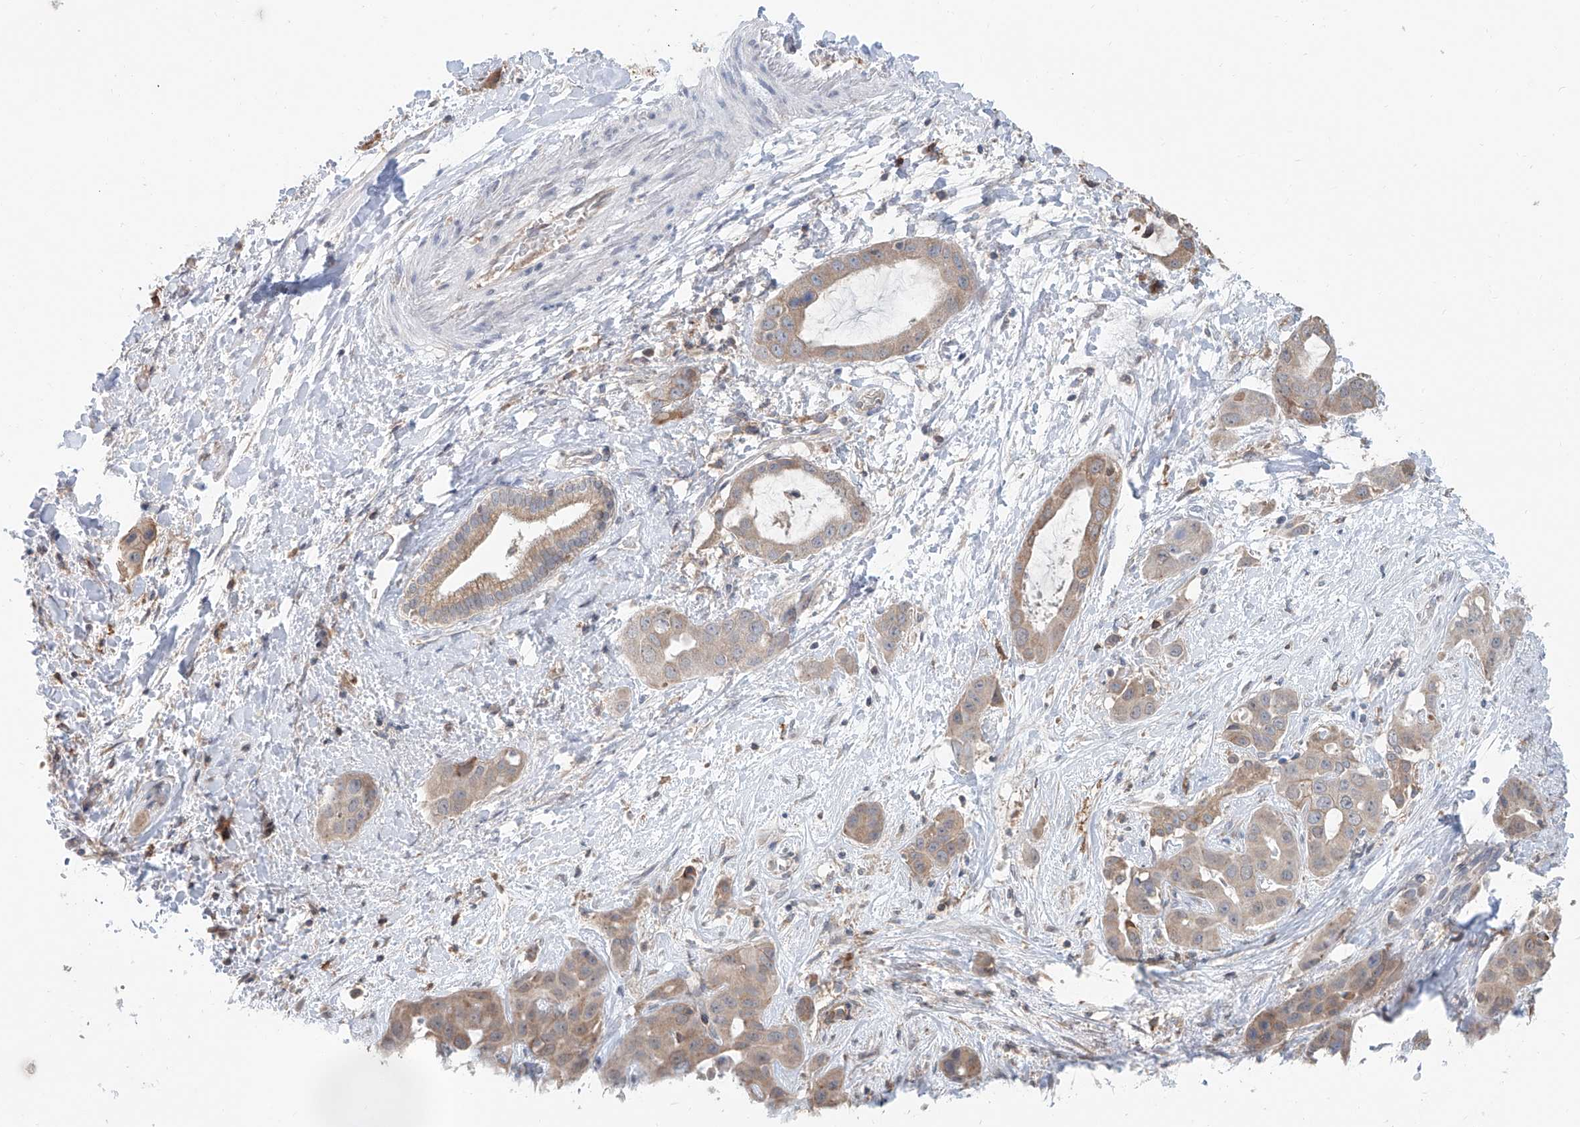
{"staining": {"intensity": "weak", "quantity": "25%-75%", "location": "cytoplasmic/membranous"}, "tissue": "liver cancer", "cell_type": "Tumor cells", "image_type": "cancer", "snomed": [{"axis": "morphology", "description": "Cholangiocarcinoma"}, {"axis": "topography", "description": "Liver"}], "caption": "Immunohistochemistry photomicrograph of neoplastic tissue: human cholangiocarcinoma (liver) stained using immunohistochemistry (IHC) reveals low levels of weak protein expression localized specifically in the cytoplasmic/membranous of tumor cells, appearing as a cytoplasmic/membranous brown color.", "gene": "KCNK10", "patient": {"sex": "female", "age": 52}}